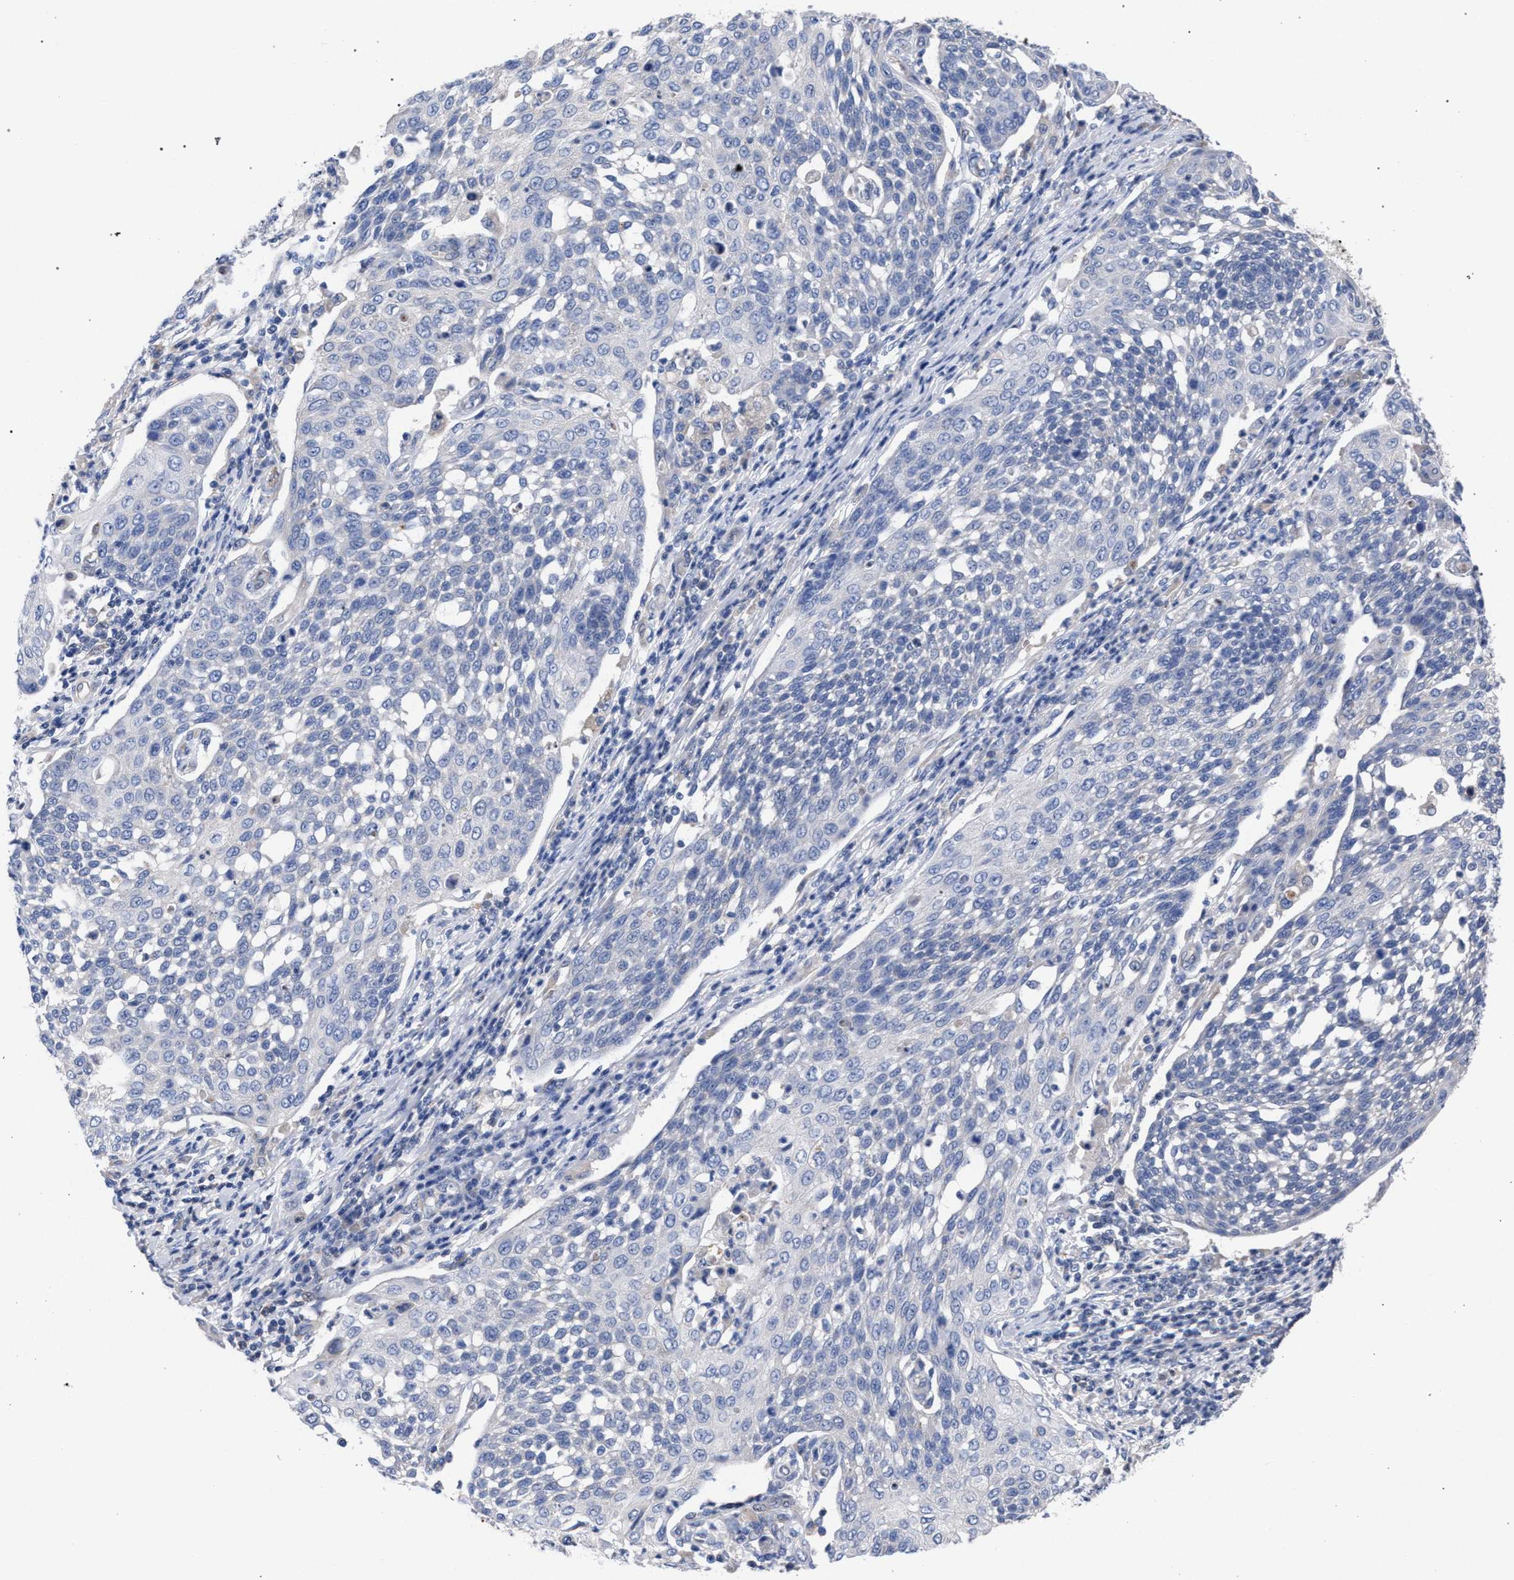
{"staining": {"intensity": "negative", "quantity": "none", "location": "none"}, "tissue": "cervical cancer", "cell_type": "Tumor cells", "image_type": "cancer", "snomed": [{"axis": "morphology", "description": "Squamous cell carcinoma, NOS"}, {"axis": "topography", "description": "Cervix"}], "caption": "Immunohistochemistry of human cervical cancer displays no staining in tumor cells.", "gene": "GMPR", "patient": {"sex": "female", "age": 34}}